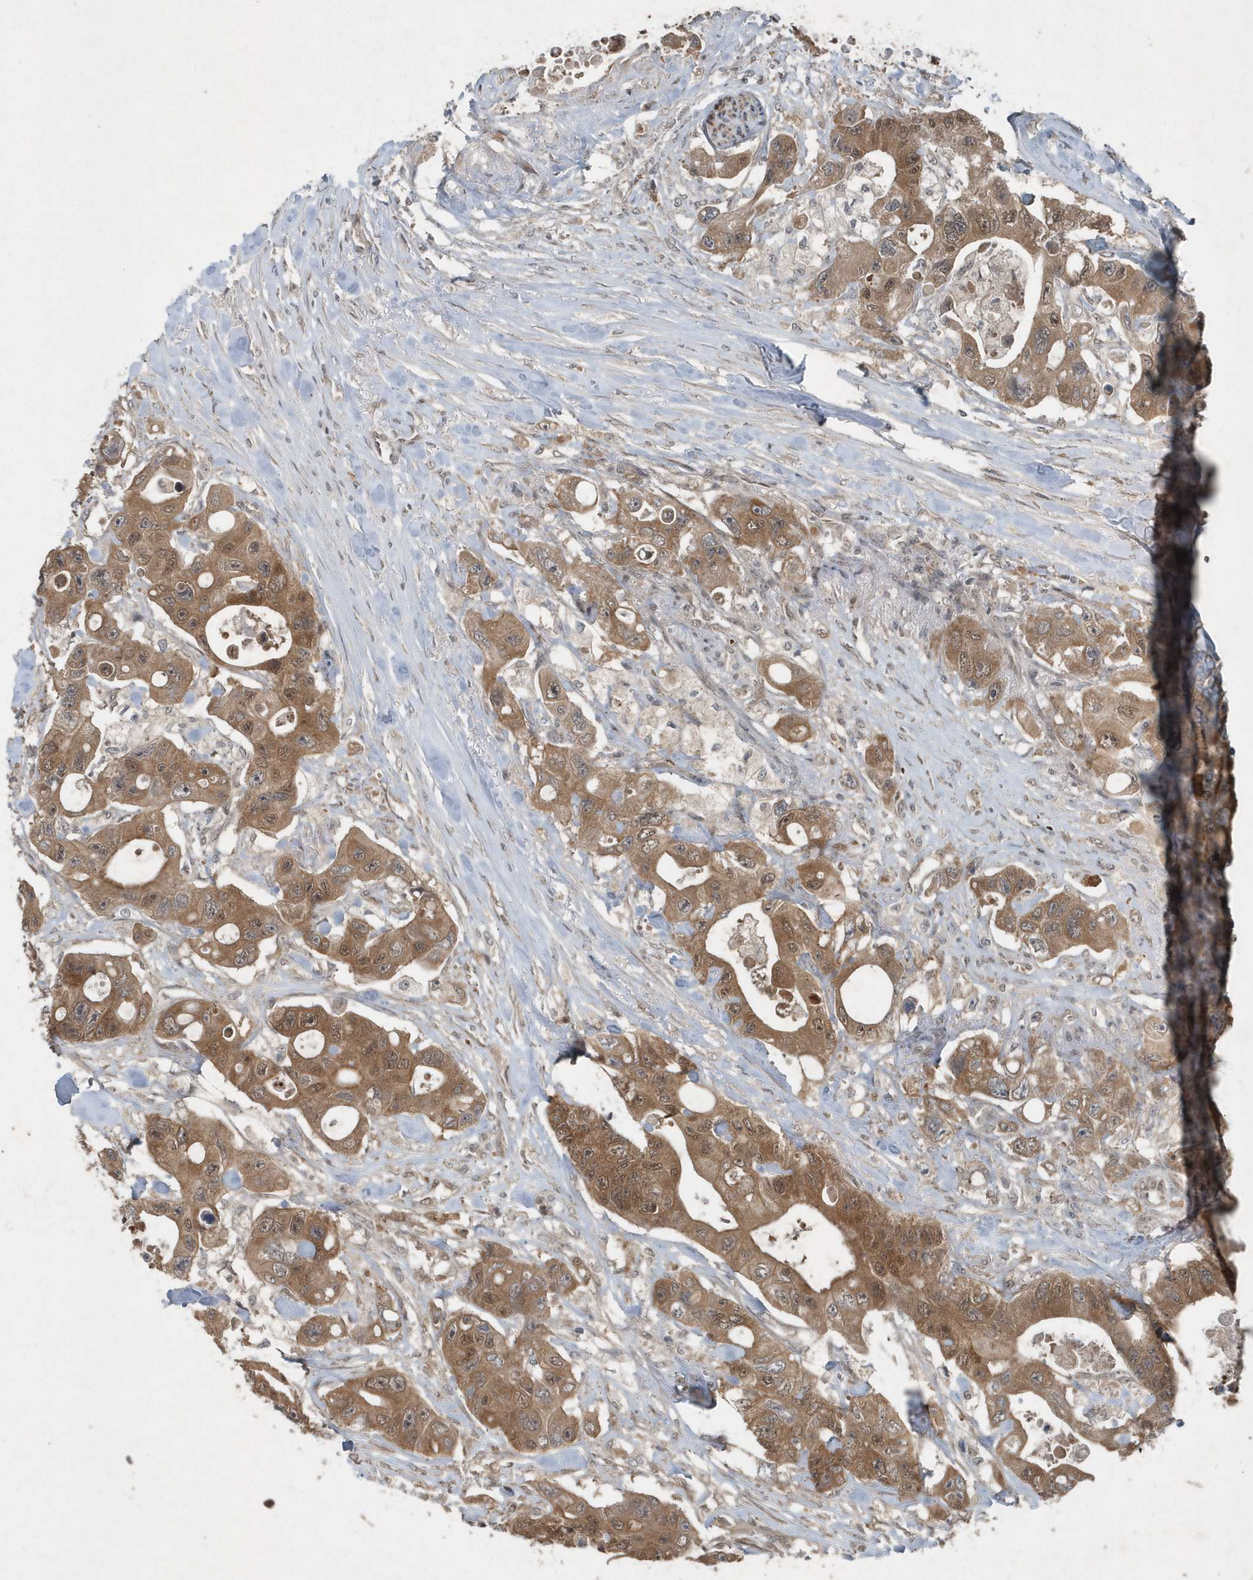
{"staining": {"intensity": "moderate", "quantity": ">75%", "location": "cytoplasmic/membranous"}, "tissue": "colorectal cancer", "cell_type": "Tumor cells", "image_type": "cancer", "snomed": [{"axis": "morphology", "description": "Adenocarcinoma, NOS"}, {"axis": "topography", "description": "Colon"}], "caption": "The image reveals a brown stain indicating the presence of a protein in the cytoplasmic/membranous of tumor cells in colorectal adenocarcinoma. (IHC, brightfield microscopy, high magnification).", "gene": "QTRT2", "patient": {"sex": "female", "age": 46}}